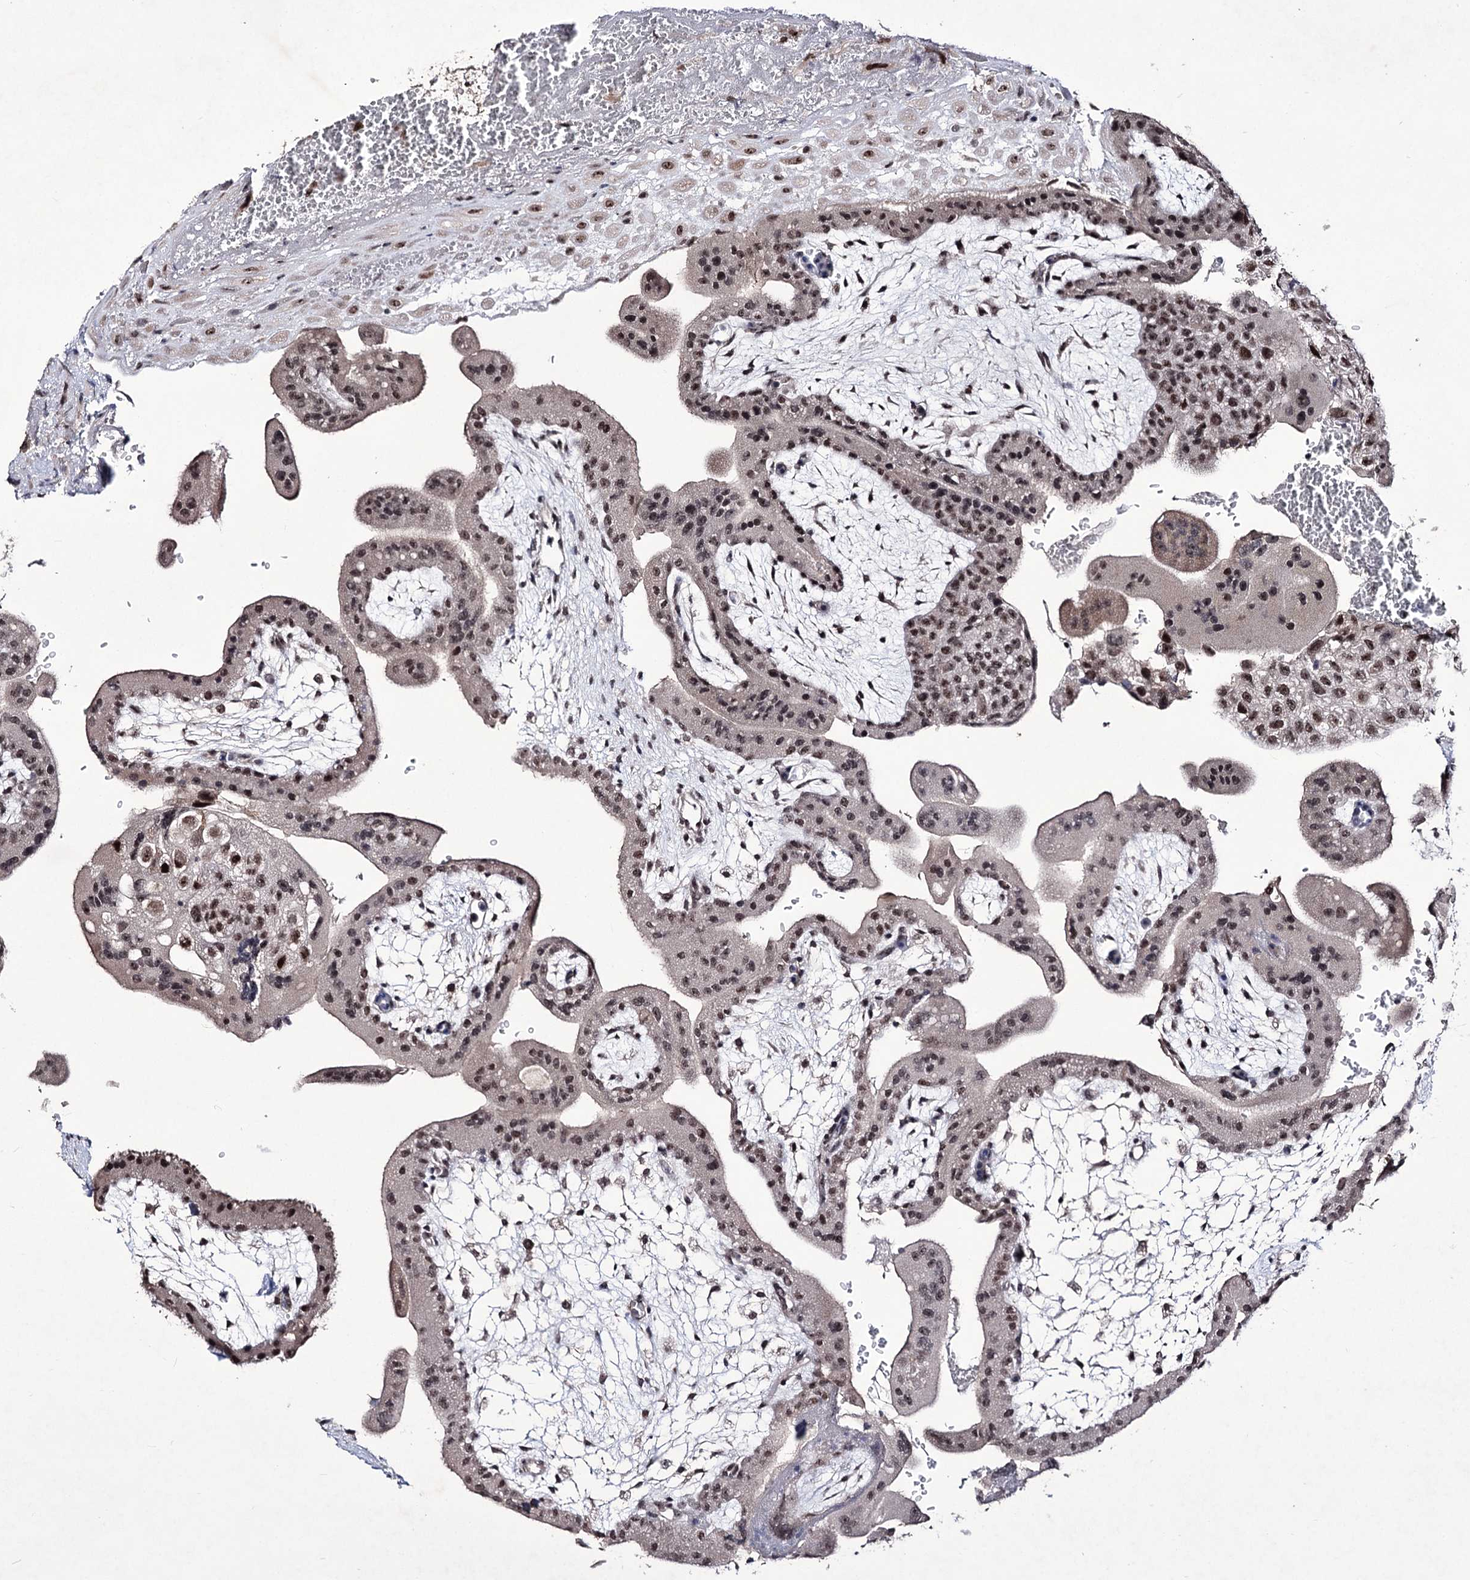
{"staining": {"intensity": "moderate", "quantity": ">75%", "location": "nuclear"}, "tissue": "placenta", "cell_type": "Decidual cells", "image_type": "normal", "snomed": [{"axis": "morphology", "description": "Normal tissue, NOS"}, {"axis": "topography", "description": "Placenta"}], "caption": "Immunohistochemistry (IHC) staining of normal placenta, which exhibits medium levels of moderate nuclear positivity in about >75% of decidual cells indicating moderate nuclear protein positivity. The staining was performed using DAB (brown) for protein detection and nuclei were counterstained in hematoxylin (blue).", "gene": "VGLL4", "patient": {"sex": "female", "age": 35}}